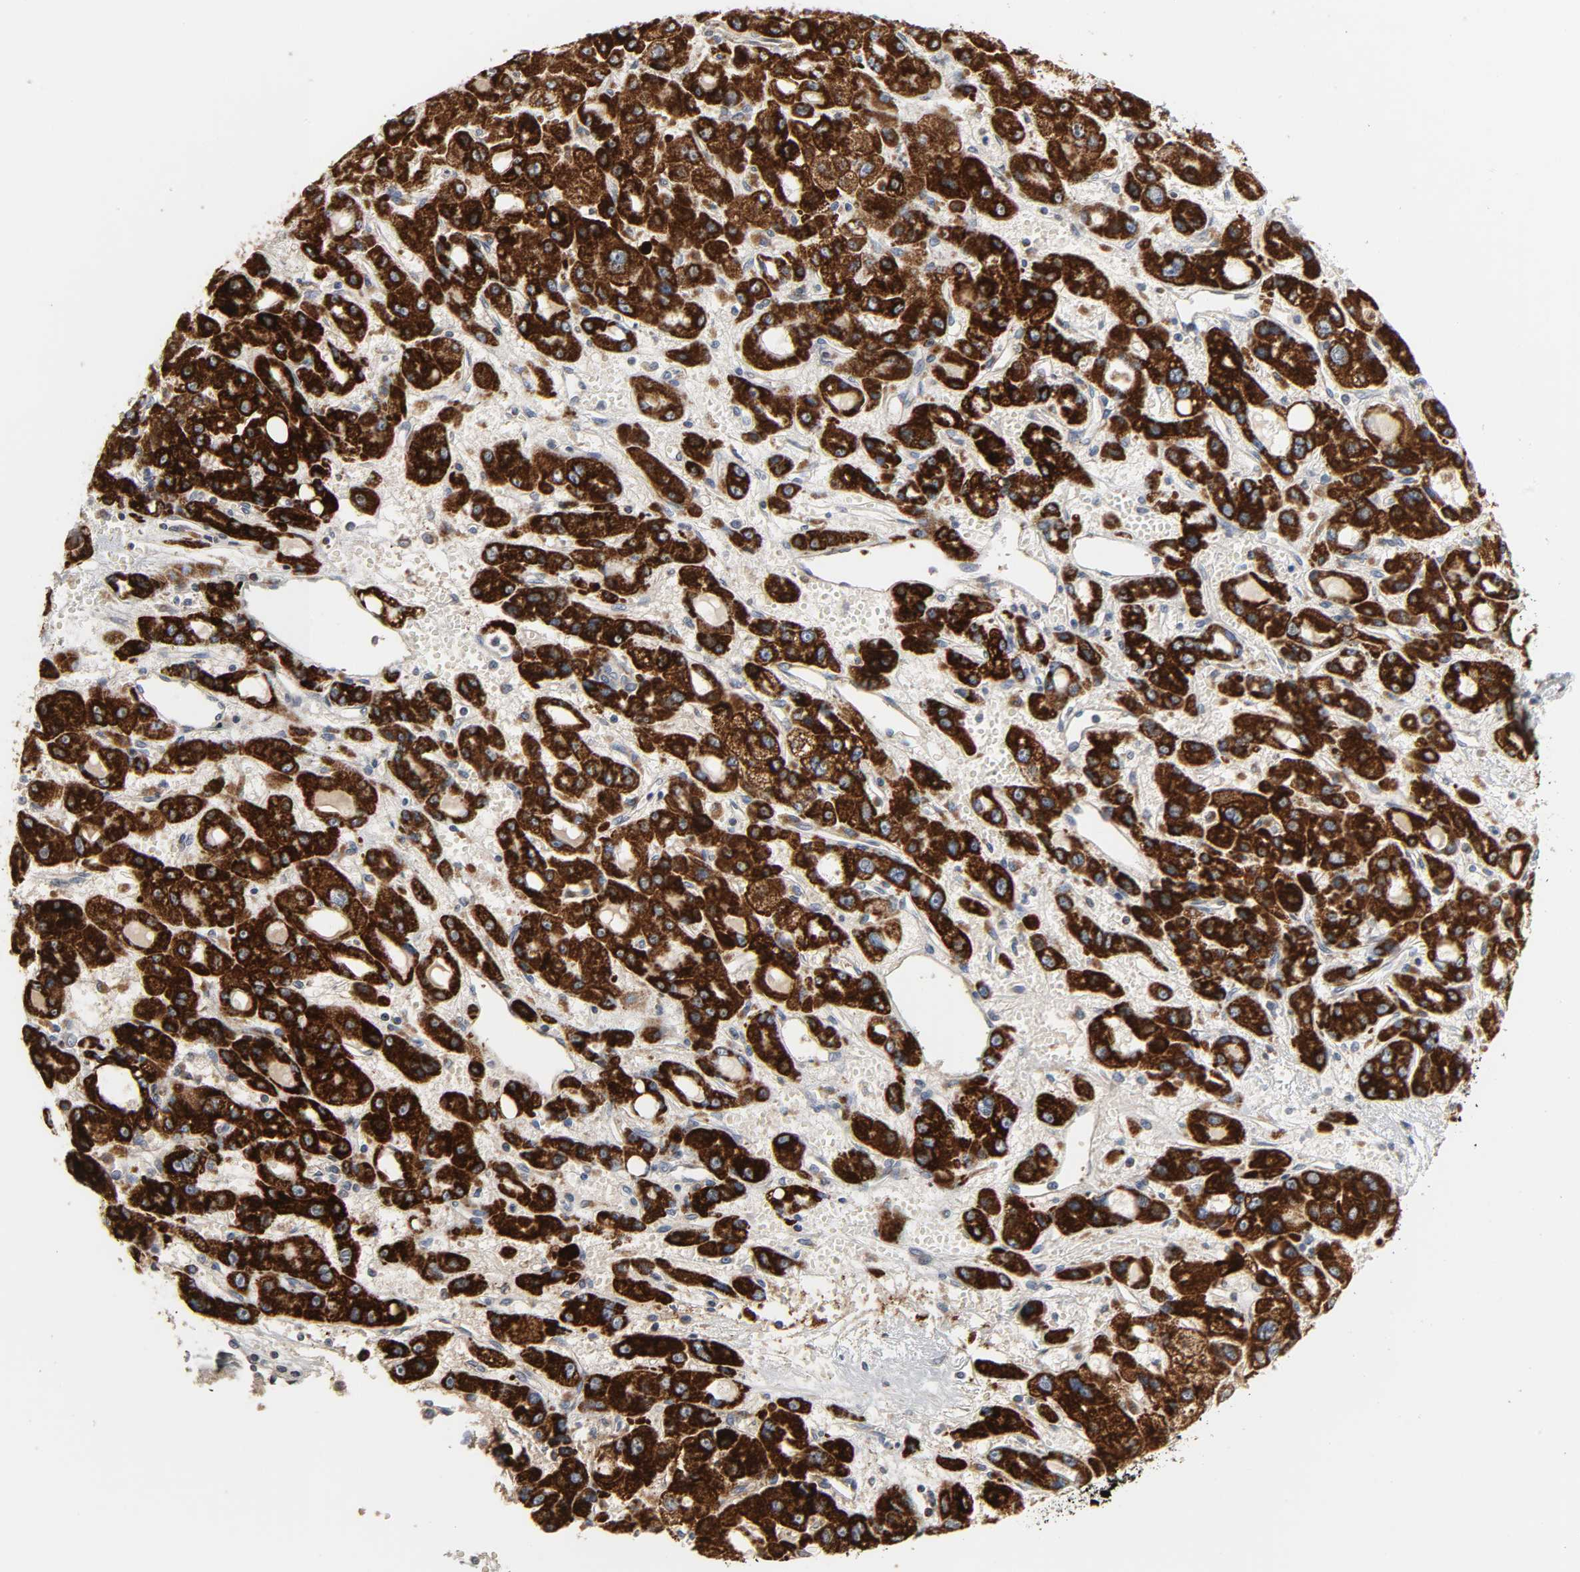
{"staining": {"intensity": "strong", "quantity": ">75%", "location": "cytoplasmic/membranous"}, "tissue": "liver cancer", "cell_type": "Tumor cells", "image_type": "cancer", "snomed": [{"axis": "morphology", "description": "Carcinoma, Hepatocellular, NOS"}, {"axis": "topography", "description": "Liver"}], "caption": "A brown stain shows strong cytoplasmic/membranous expression of a protein in human liver cancer tumor cells. (Brightfield microscopy of DAB IHC at high magnification).", "gene": "ACAT1", "patient": {"sex": "male", "age": 55}}